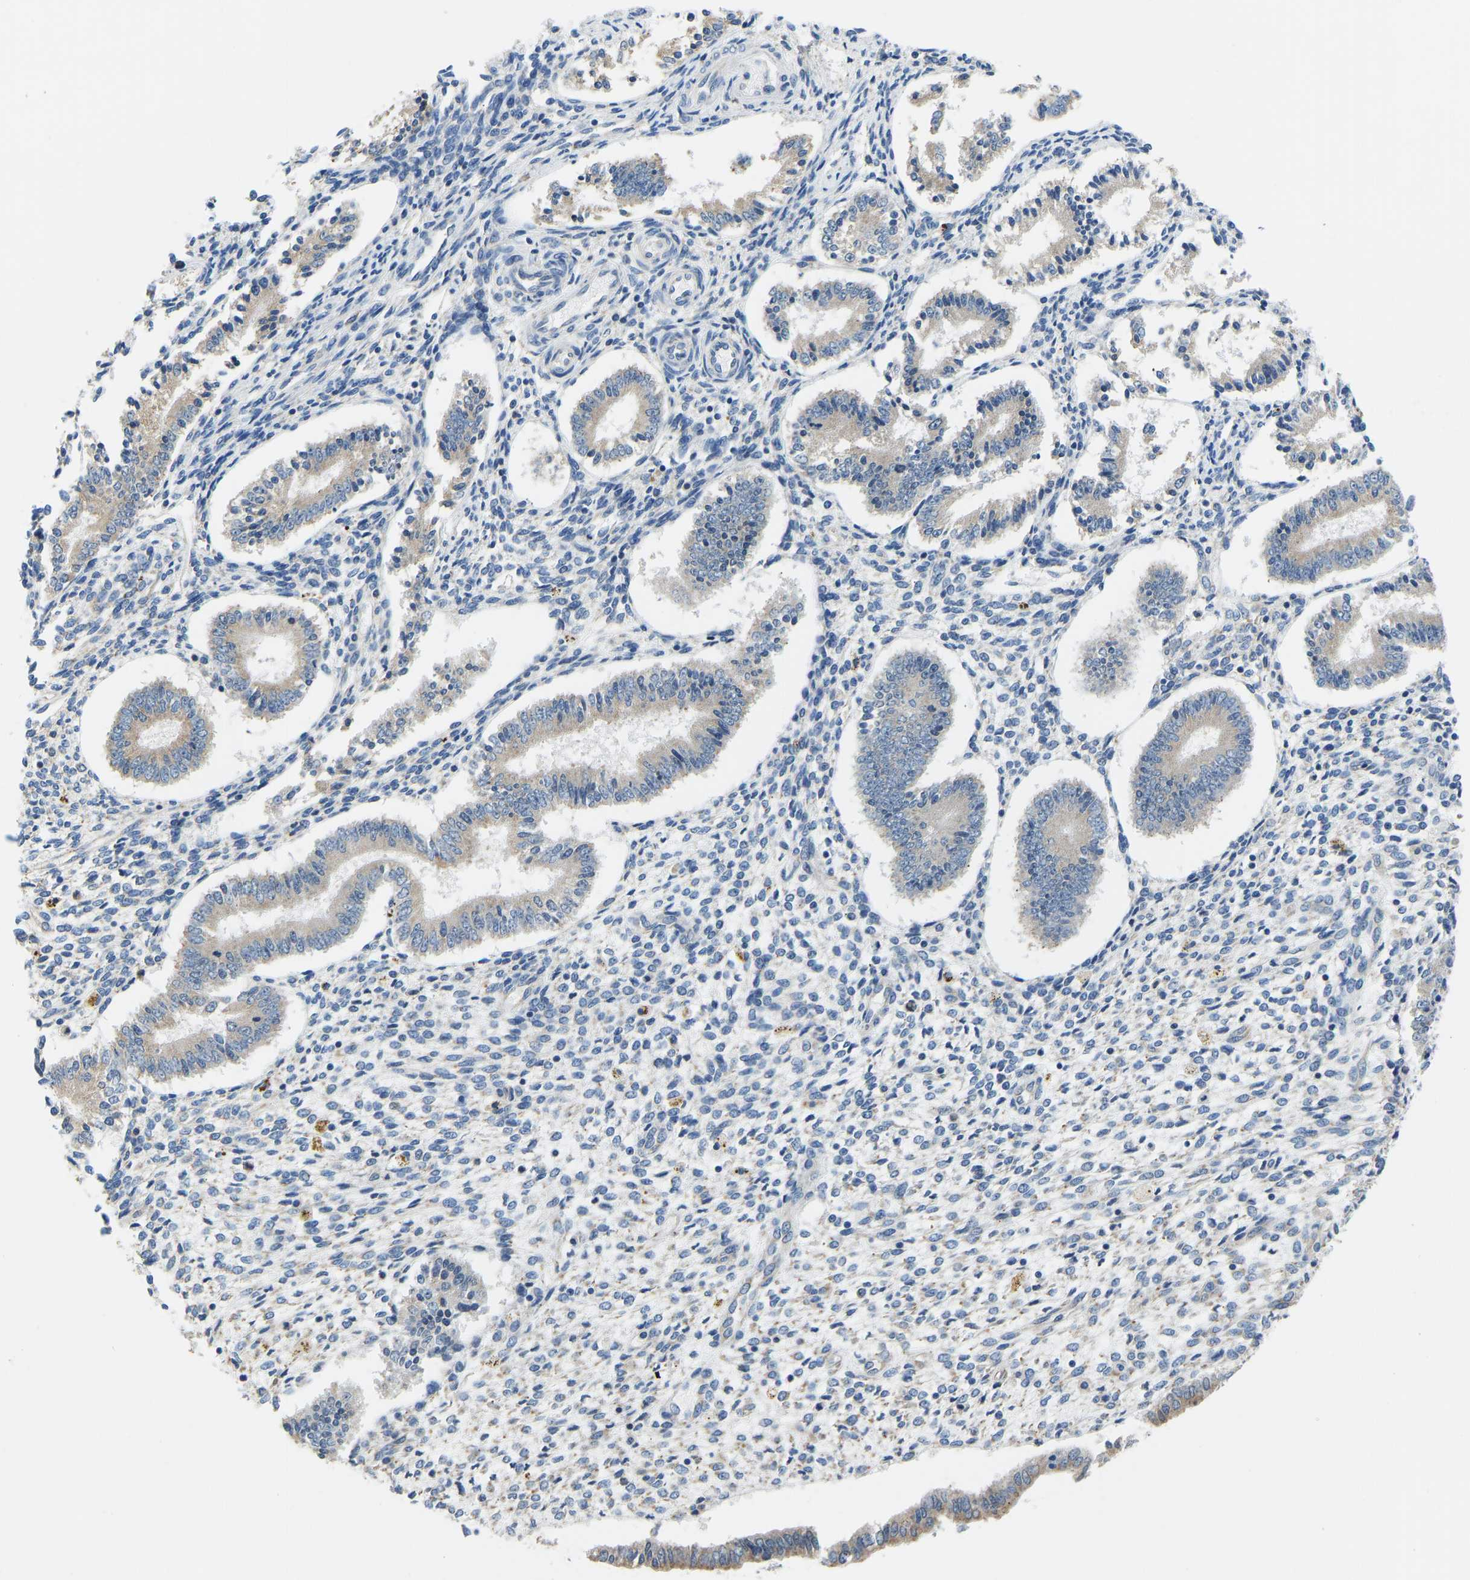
{"staining": {"intensity": "negative", "quantity": "none", "location": "none"}, "tissue": "endometrium", "cell_type": "Cells in endometrial stroma", "image_type": "normal", "snomed": [{"axis": "morphology", "description": "Normal tissue, NOS"}, {"axis": "topography", "description": "Endometrium"}], "caption": "IHC of normal endometrium demonstrates no expression in cells in endometrial stroma.", "gene": "VRK1", "patient": {"sex": "female", "age": 42}}